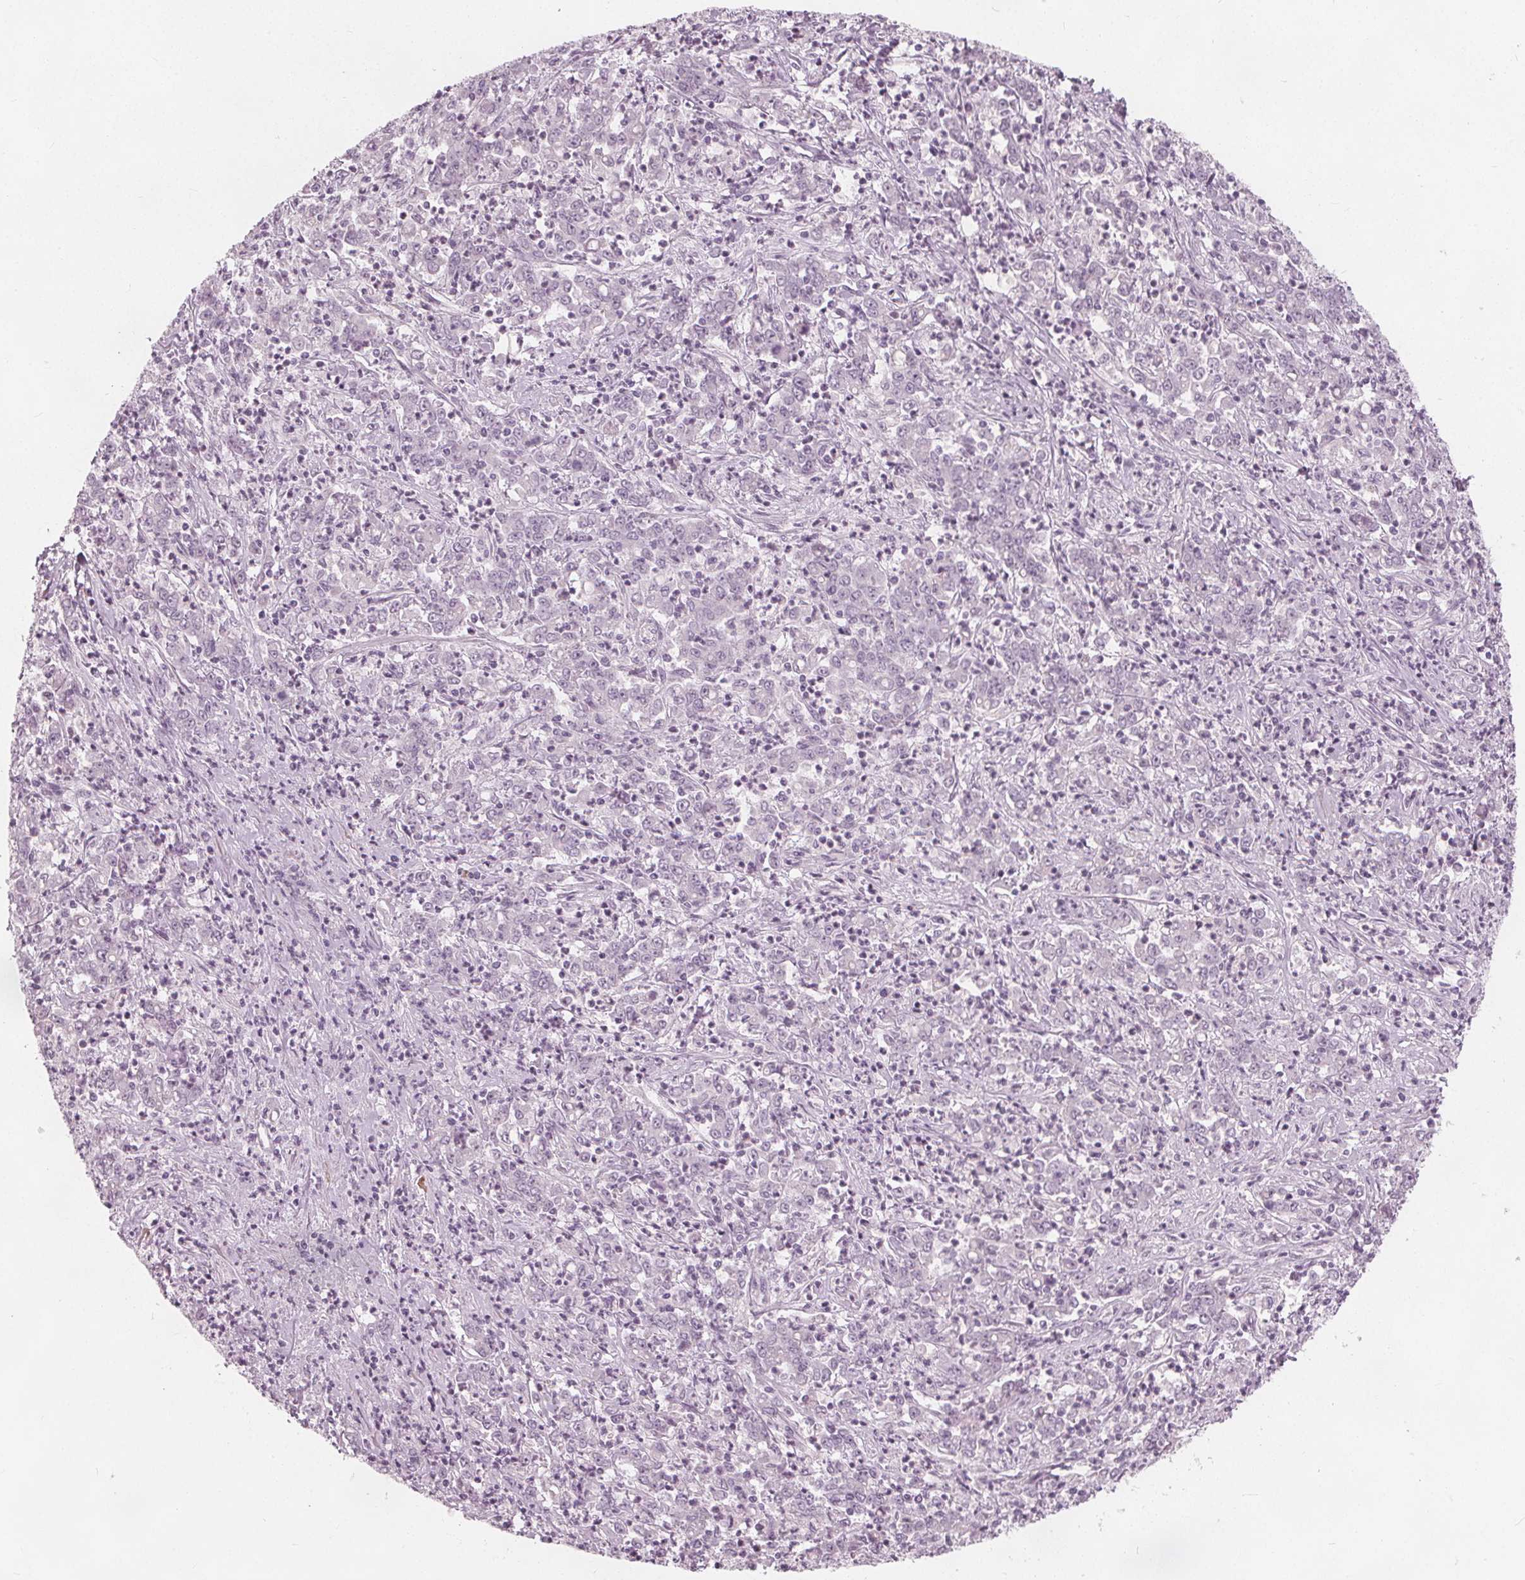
{"staining": {"intensity": "negative", "quantity": "none", "location": "none"}, "tissue": "stomach cancer", "cell_type": "Tumor cells", "image_type": "cancer", "snomed": [{"axis": "morphology", "description": "Adenocarcinoma, NOS"}, {"axis": "topography", "description": "Stomach, lower"}], "caption": "Tumor cells show no significant expression in stomach adenocarcinoma.", "gene": "BRSK1", "patient": {"sex": "female", "age": 71}}